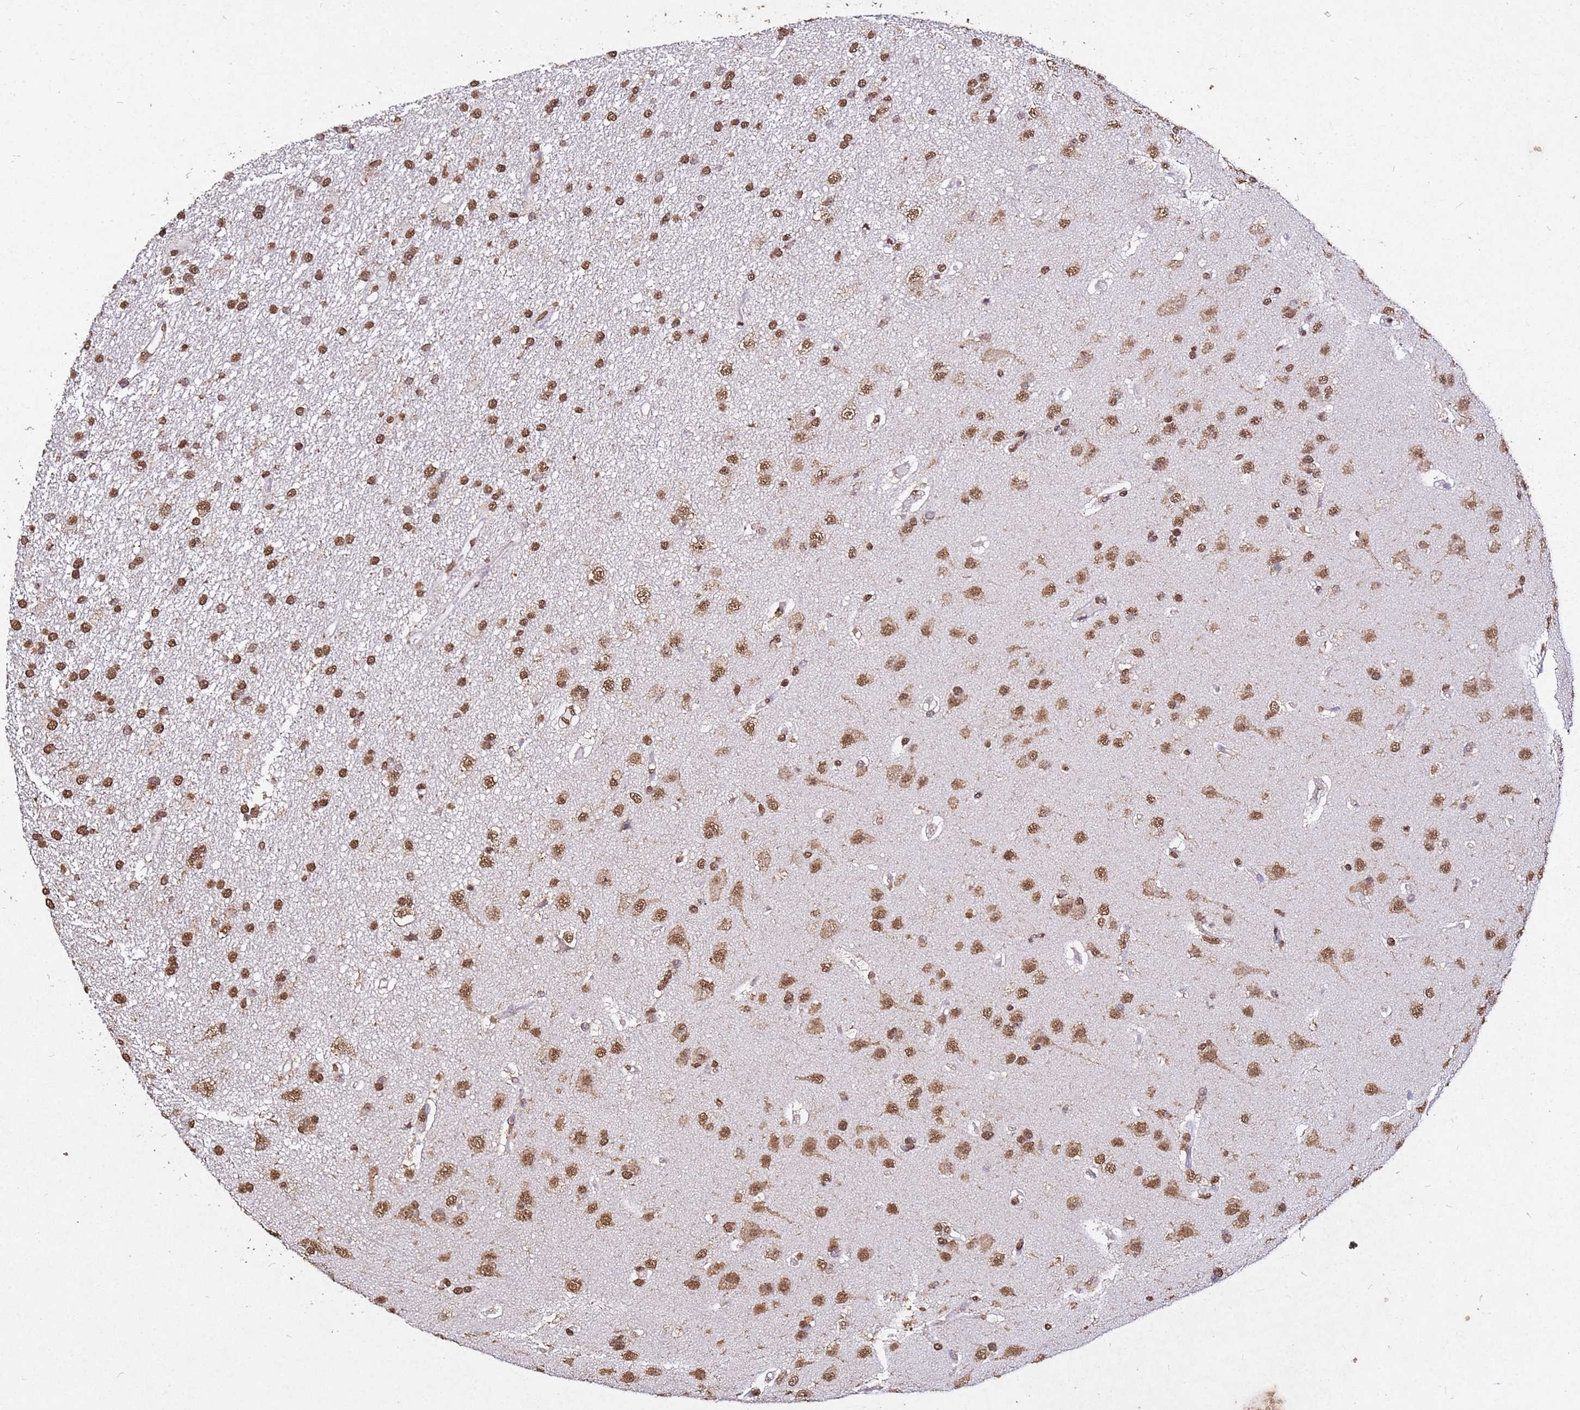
{"staining": {"intensity": "moderate", "quantity": ">75%", "location": "nuclear"}, "tissue": "glioma", "cell_type": "Tumor cells", "image_type": "cancer", "snomed": [{"axis": "morphology", "description": "Glioma, malignant, High grade"}, {"axis": "topography", "description": "Brain"}], "caption": "Human glioma stained with a protein marker displays moderate staining in tumor cells.", "gene": "MYOCD", "patient": {"sex": "male", "age": 77}}